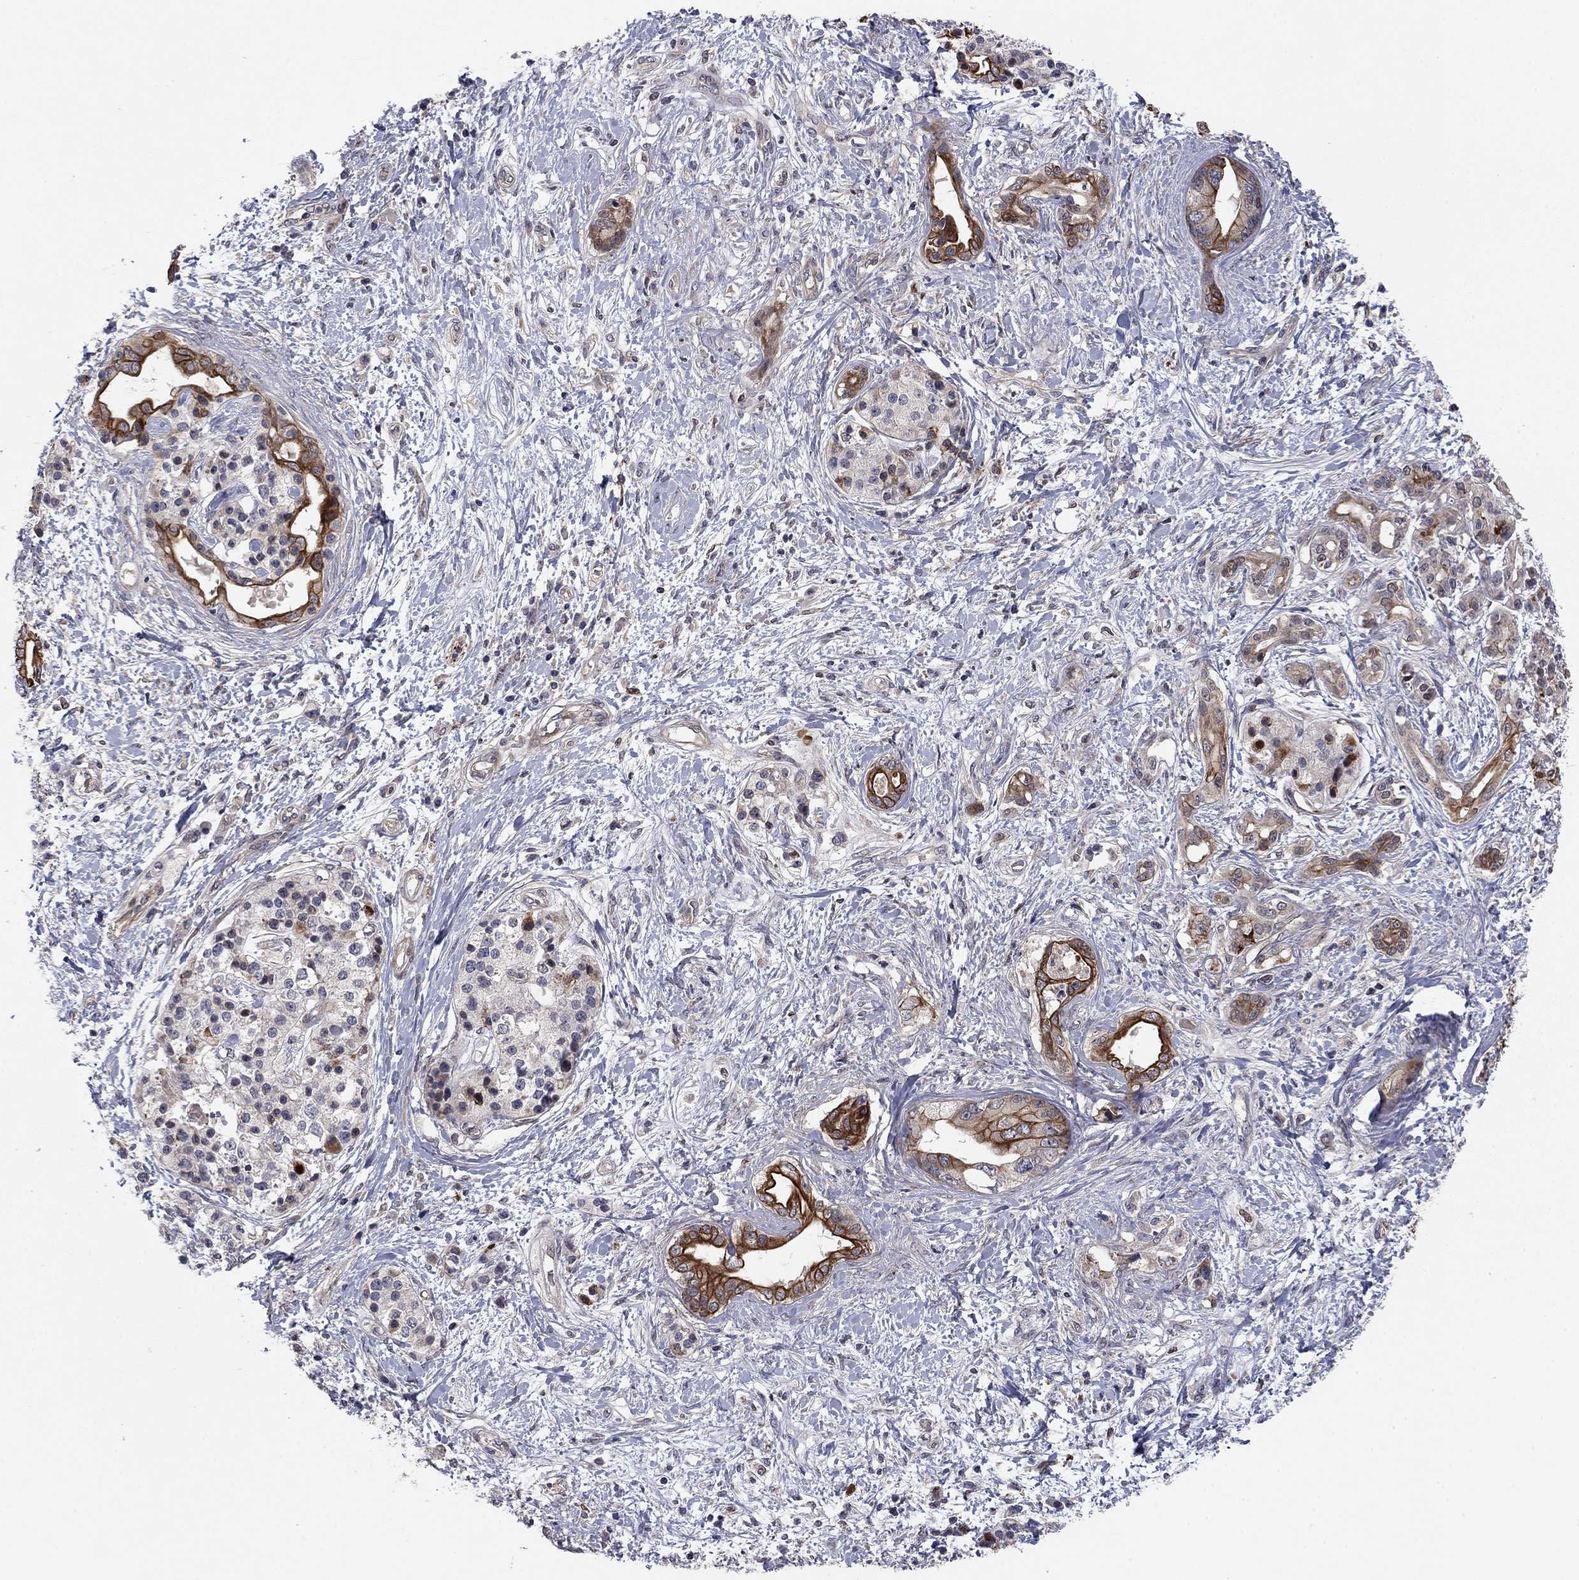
{"staining": {"intensity": "strong", "quantity": "25%-75%", "location": "cytoplasmic/membranous"}, "tissue": "pancreatic cancer", "cell_type": "Tumor cells", "image_type": "cancer", "snomed": [{"axis": "morphology", "description": "Adenocarcinoma, NOS"}, {"axis": "topography", "description": "Pancreas"}], "caption": "Strong cytoplasmic/membranous expression for a protein is present in about 25%-75% of tumor cells of pancreatic cancer (adenocarcinoma) using immunohistochemistry (IHC).", "gene": "BCL11A", "patient": {"sex": "female", "age": 56}}